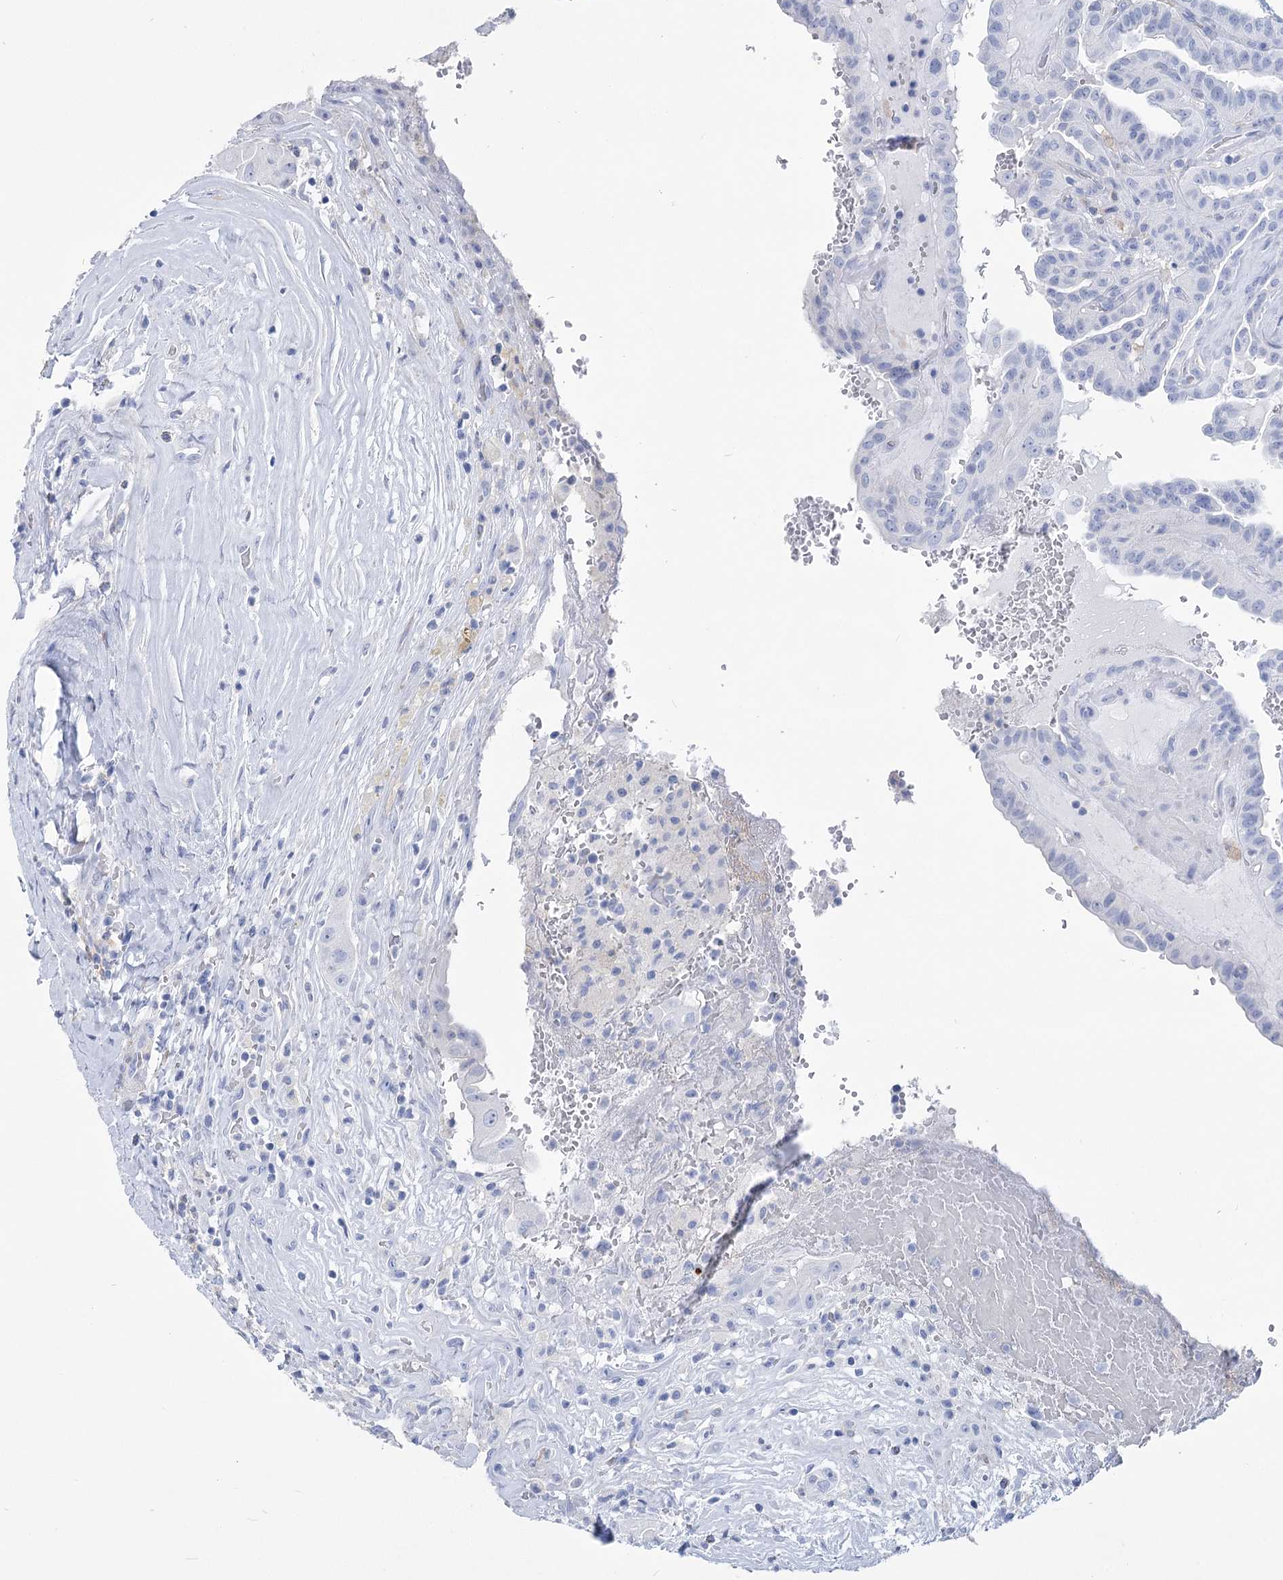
{"staining": {"intensity": "negative", "quantity": "none", "location": "none"}, "tissue": "thyroid cancer", "cell_type": "Tumor cells", "image_type": "cancer", "snomed": [{"axis": "morphology", "description": "Papillary adenocarcinoma, NOS"}, {"axis": "topography", "description": "Thyroid gland"}], "caption": "Immunohistochemistry of human thyroid papillary adenocarcinoma exhibits no staining in tumor cells.", "gene": "PCDHA1", "patient": {"sex": "male", "age": 77}}